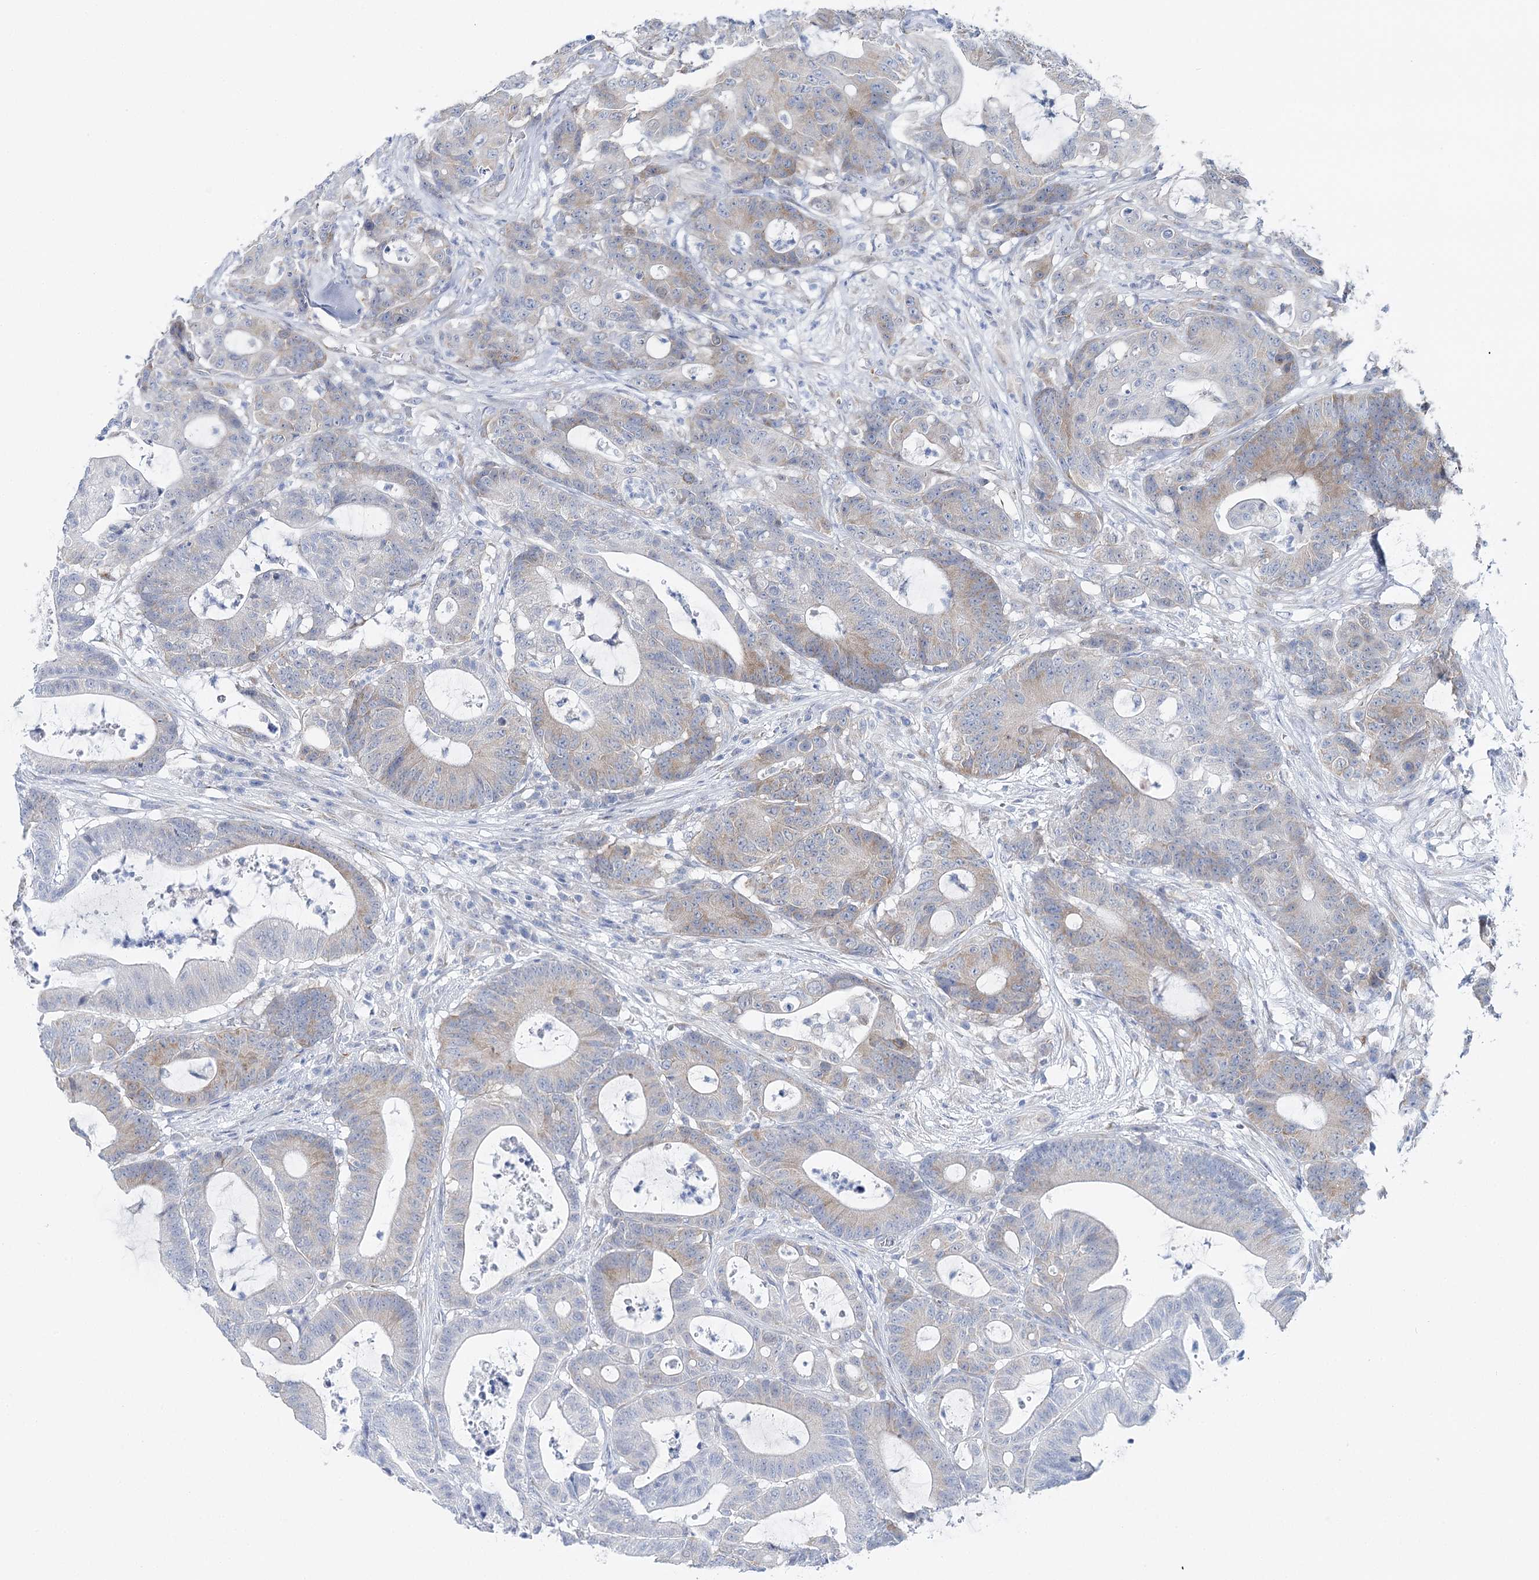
{"staining": {"intensity": "moderate", "quantity": "<25%", "location": "cytoplasmic/membranous"}, "tissue": "colorectal cancer", "cell_type": "Tumor cells", "image_type": "cancer", "snomed": [{"axis": "morphology", "description": "Adenocarcinoma, NOS"}, {"axis": "topography", "description": "Colon"}], "caption": "Immunohistochemical staining of human colorectal cancer (adenocarcinoma) exhibits low levels of moderate cytoplasmic/membranous protein expression in about <25% of tumor cells.", "gene": "CSN3", "patient": {"sex": "female", "age": 84}}